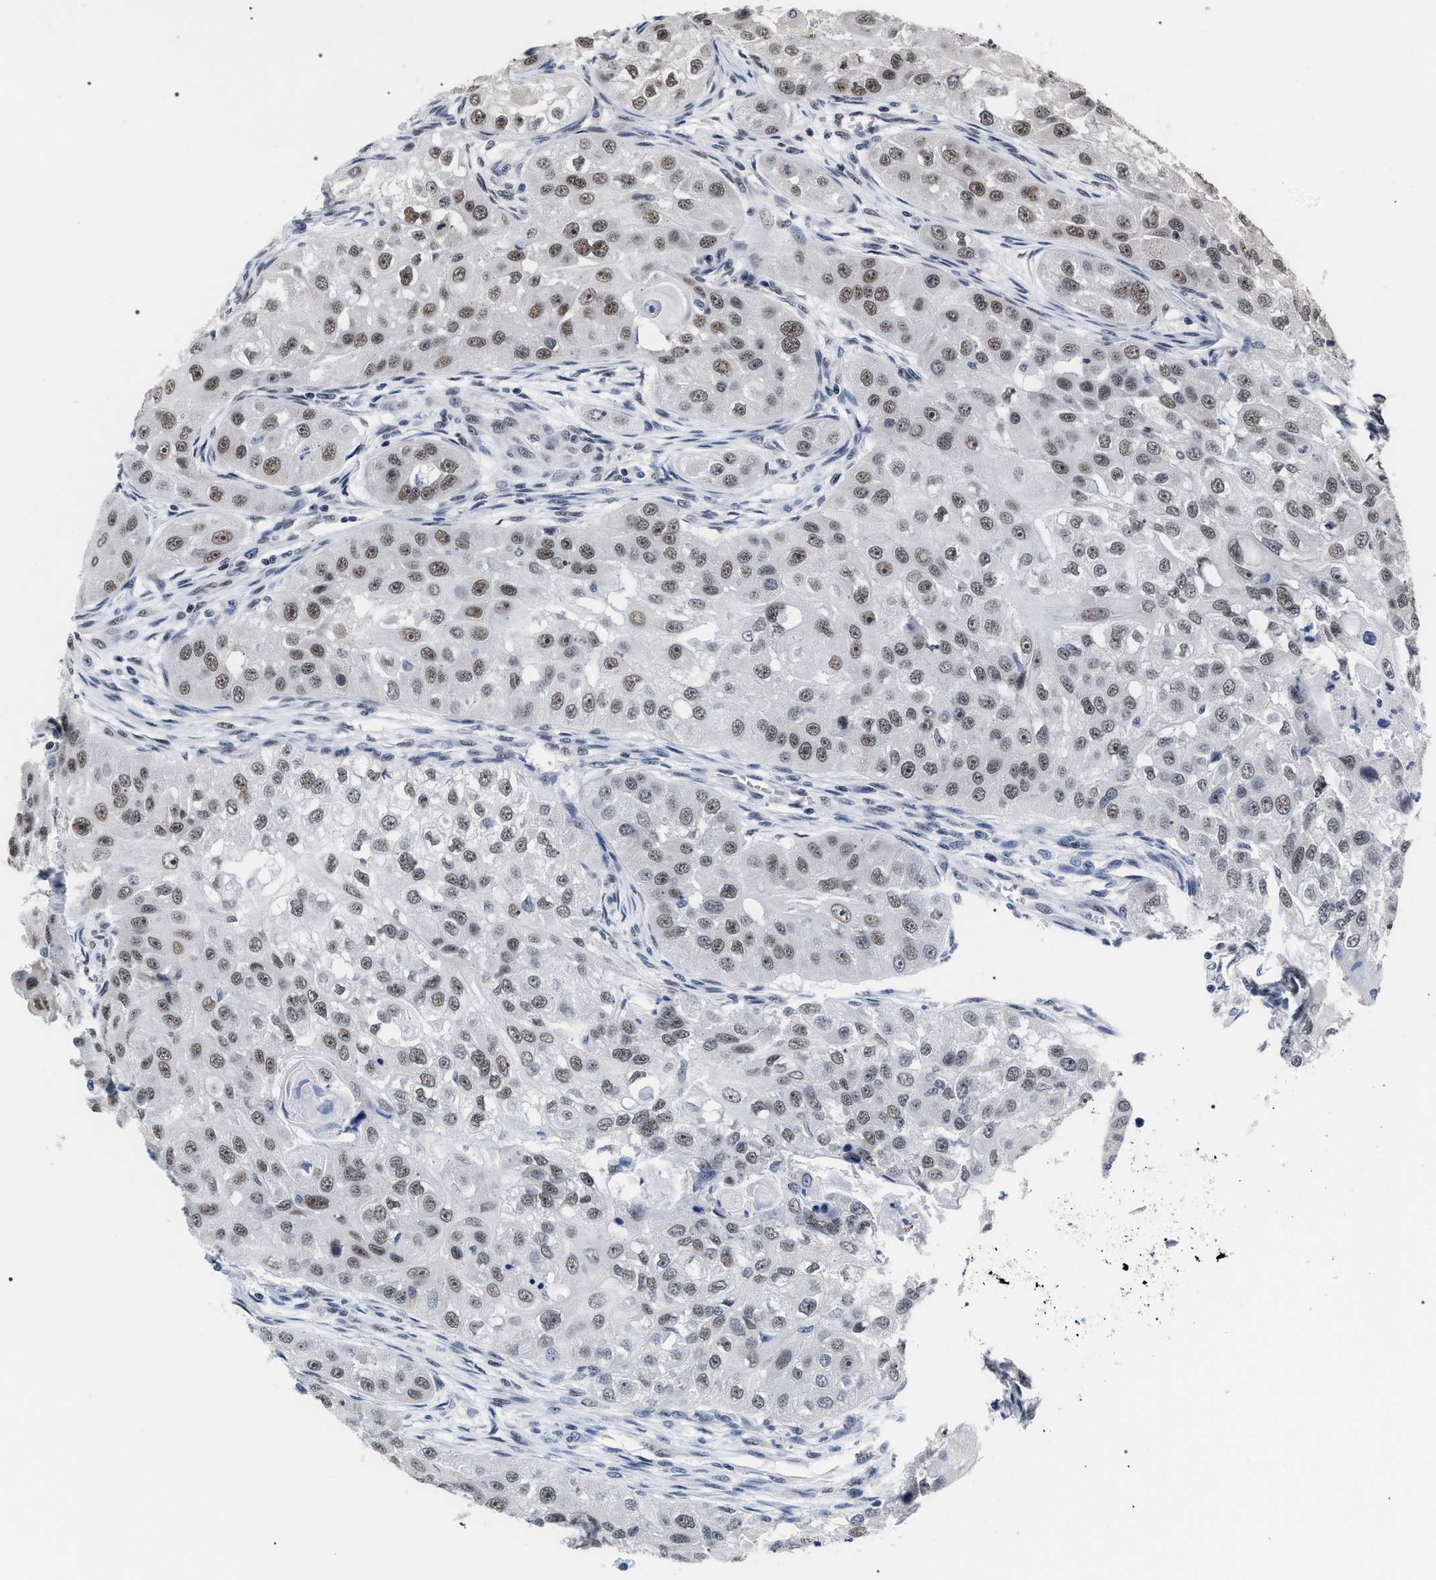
{"staining": {"intensity": "moderate", "quantity": "25%-75%", "location": "nuclear"}, "tissue": "head and neck cancer", "cell_type": "Tumor cells", "image_type": "cancer", "snomed": [{"axis": "morphology", "description": "Normal tissue, NOS"}, {"axis": "morphology", "description": "Squamous cell carcinoma, NOS"}, {"axis": "topography", "description": "Skeletal muscle"}, {"axis": "topography", "description": "Head-Neck"}], "caption": "Protein staining demonstrates moderate nuclear positivity in approximately 25%-75% of tumor cells in squamous cell carcinoma (head and neck).", "gene": "RRP1B", "patient": {"sex": "male", "age": 51}}